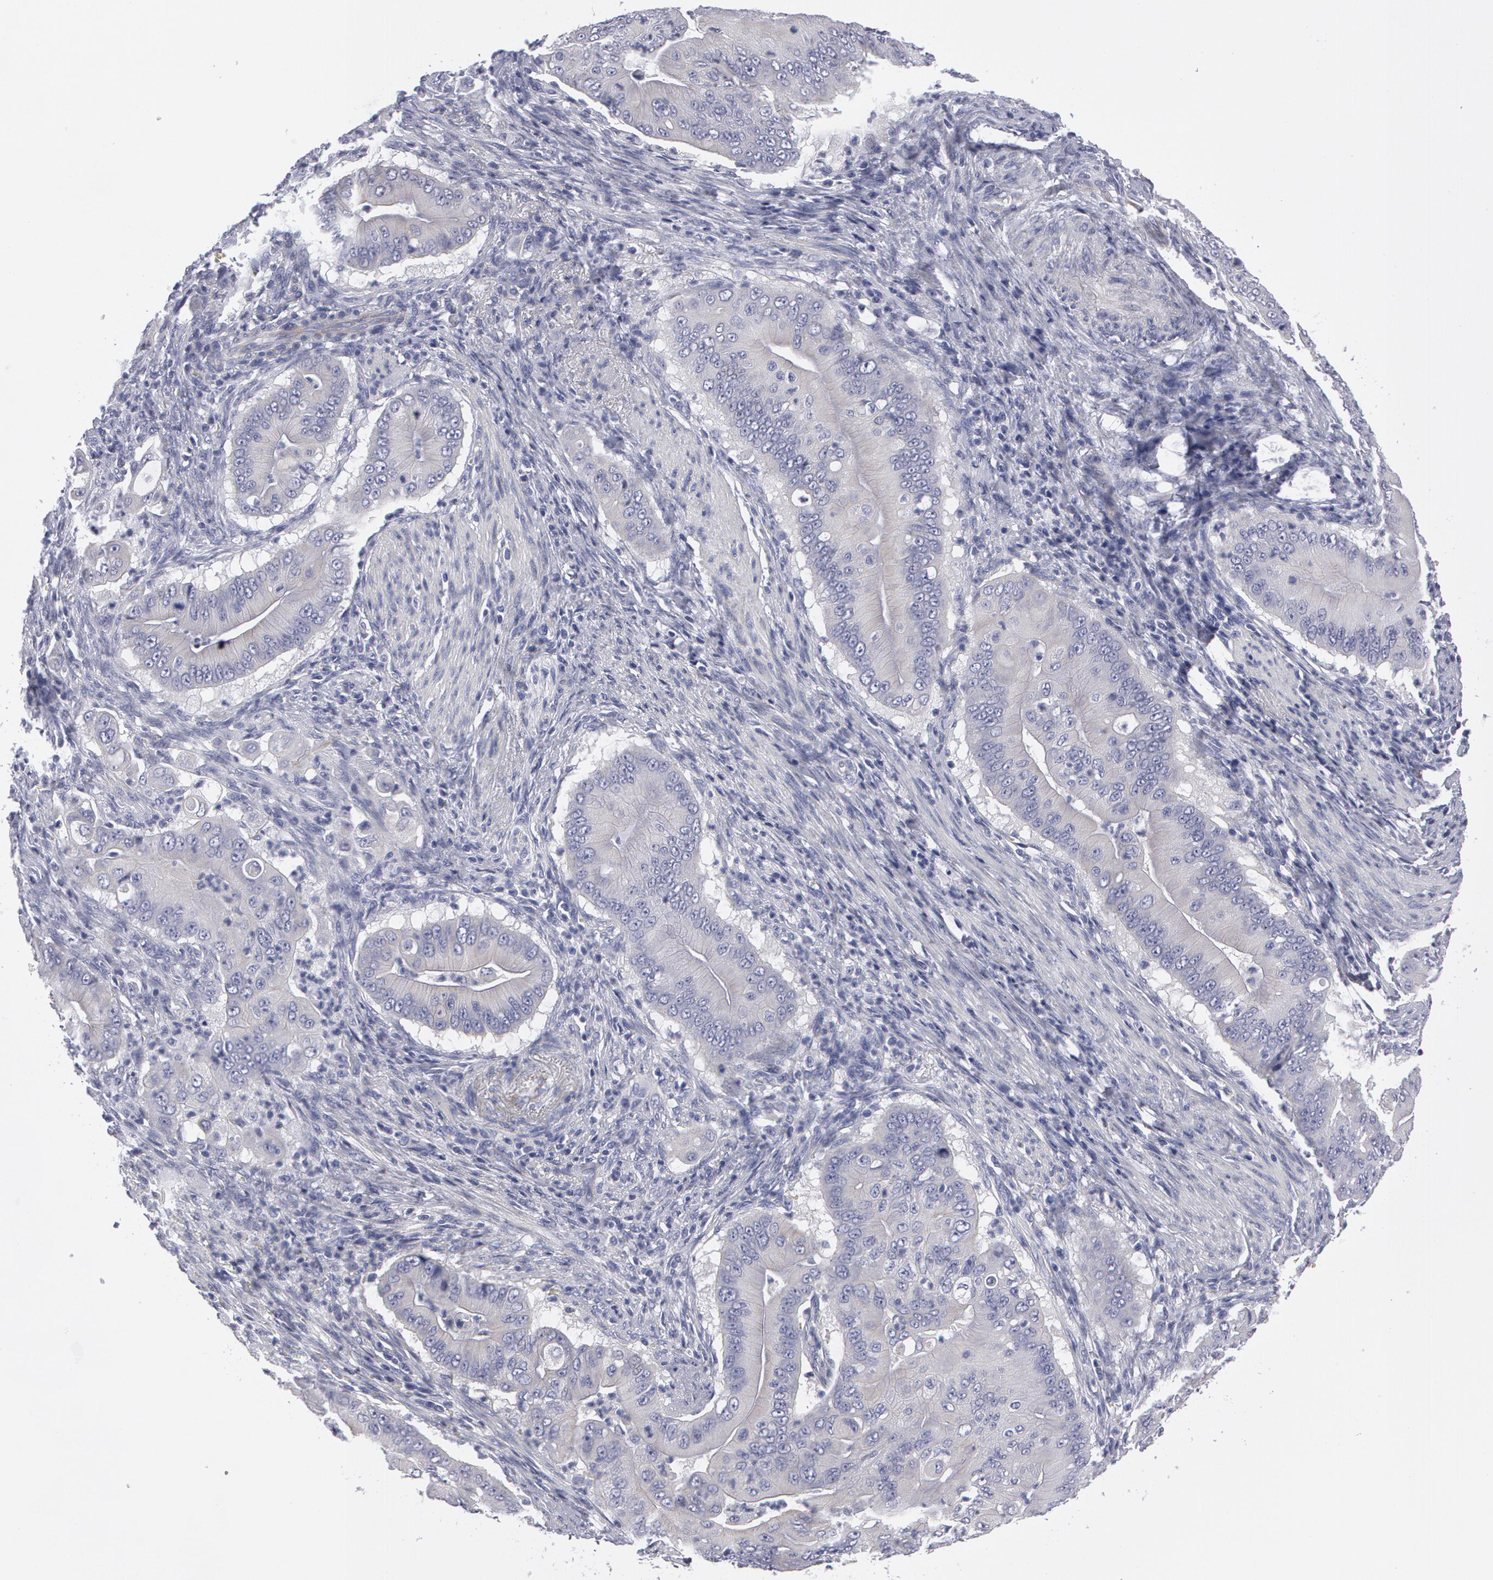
{"staining": {"intensity": "negative", "quantity": "none", "location": "none"}, "tissue": "pancreatic cancer", "cell_type": "Tumor cells", "image_type": "cancer", "snomed": [{"axis": "morphology", "description": "Adenocarcinoma, NOS"}, {"axis": "topography", "description": "Pancreas"}], "caption": "Immunohistochemistry (IHC) histopathology image of neoplastic tissue: pancreatic adenocarcinoma stained with DAB (3,3'-diaminobenzidine) demonstrates no significant protein staining in tumor cells.", "gene": "SMC1B", "patient": {"sex": "male", "age": 62}}